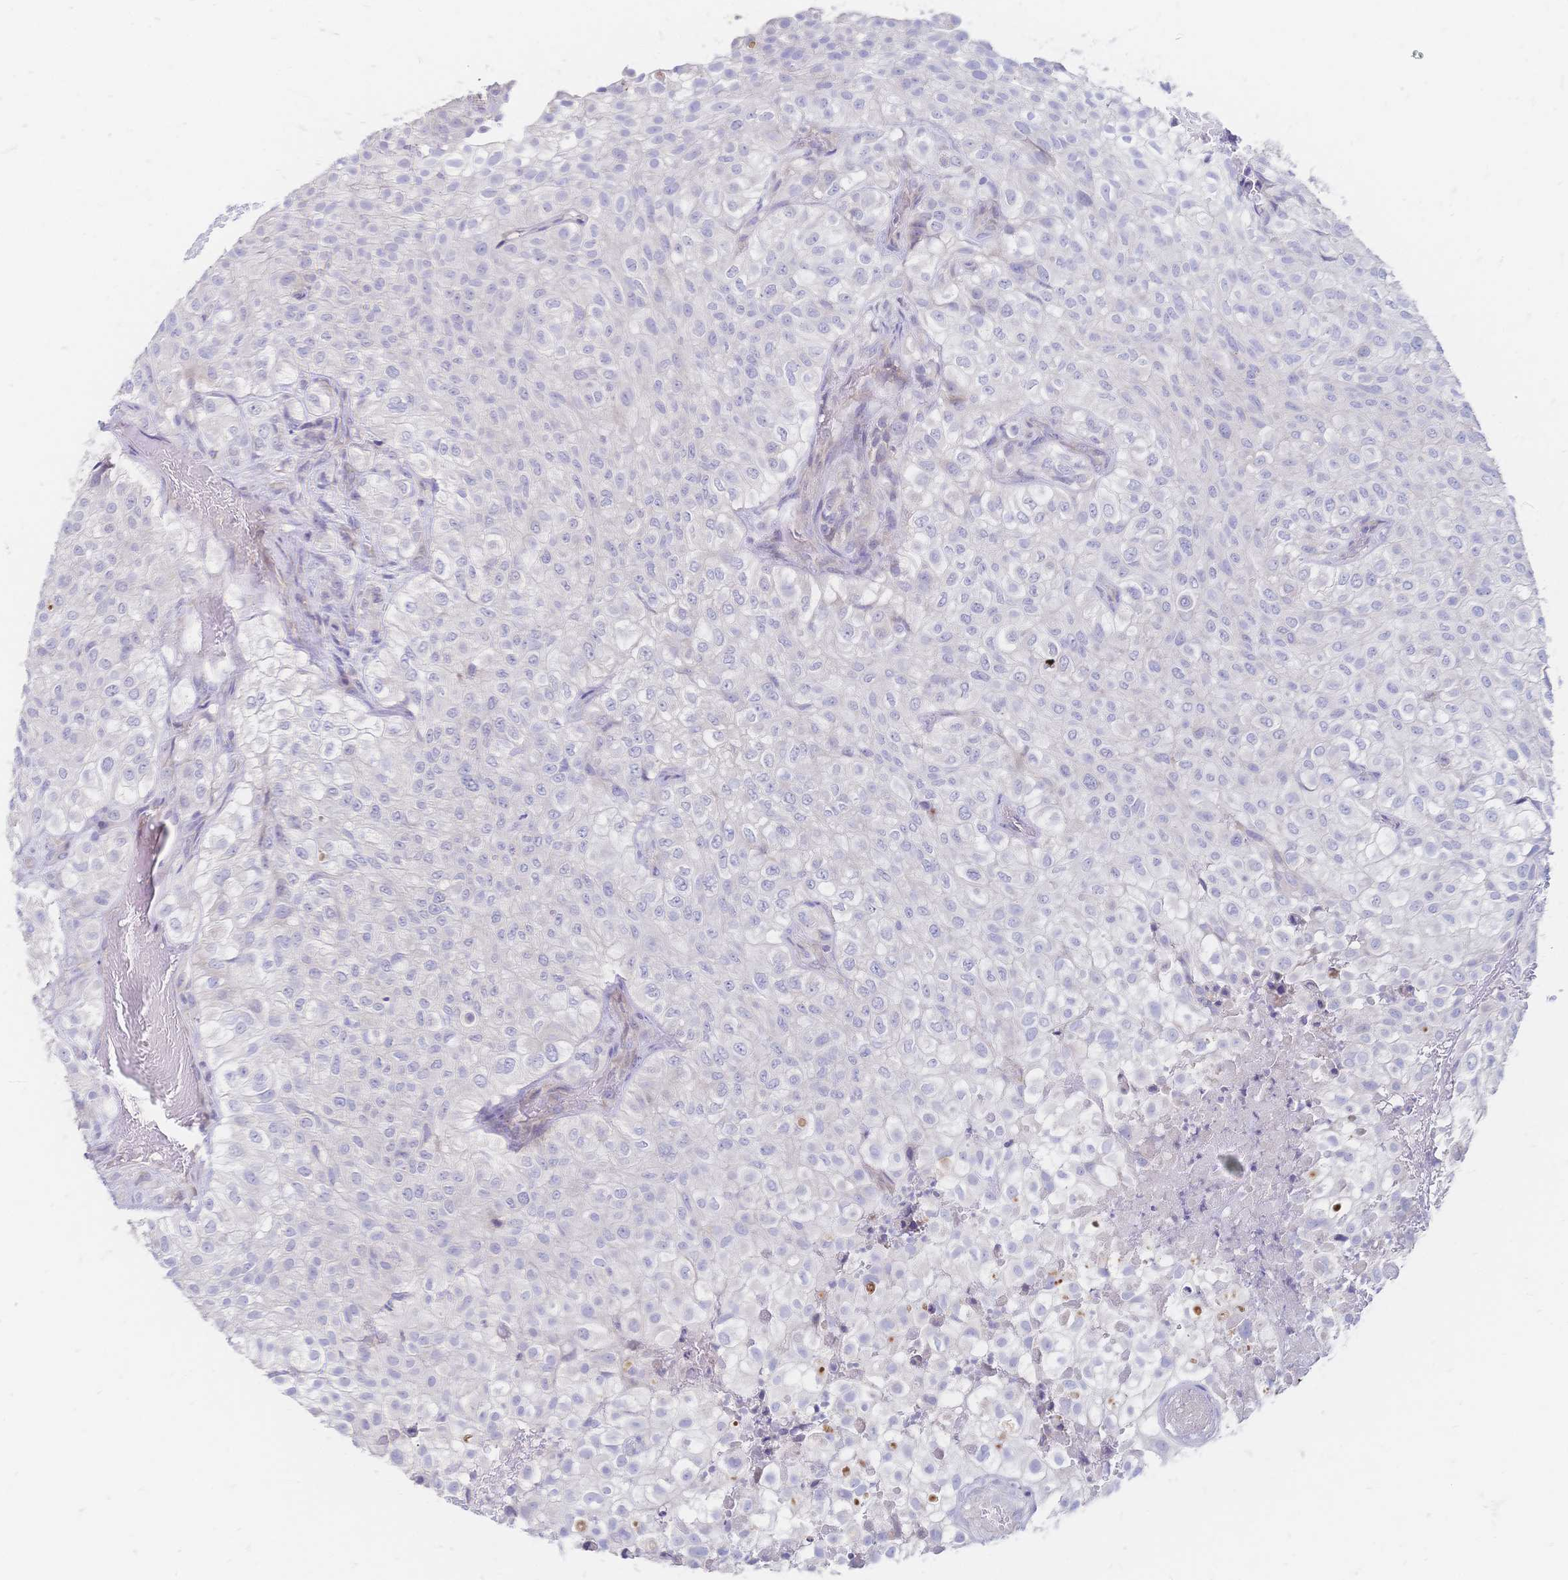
{"staining": {"intensity": "negative", "quantity": "none", "location": "none"}, "tissue": "urothelial cancer", "cell_type": "Tumor cells", "image_type": "cancer", "snomed": [{"axis": "morphology", "description": "Urothelial carcinoma, High grade"}, {"axis": "topography", "description": "Urinary bladder"}], "caption": "IHC micrograph of urothelial carcinoma (high-grade) stained for a protein (brown), which exhibits no expression in tumor cells.", "gene": "VWC2L", "patient": {"sex": "male", "age": 56}}